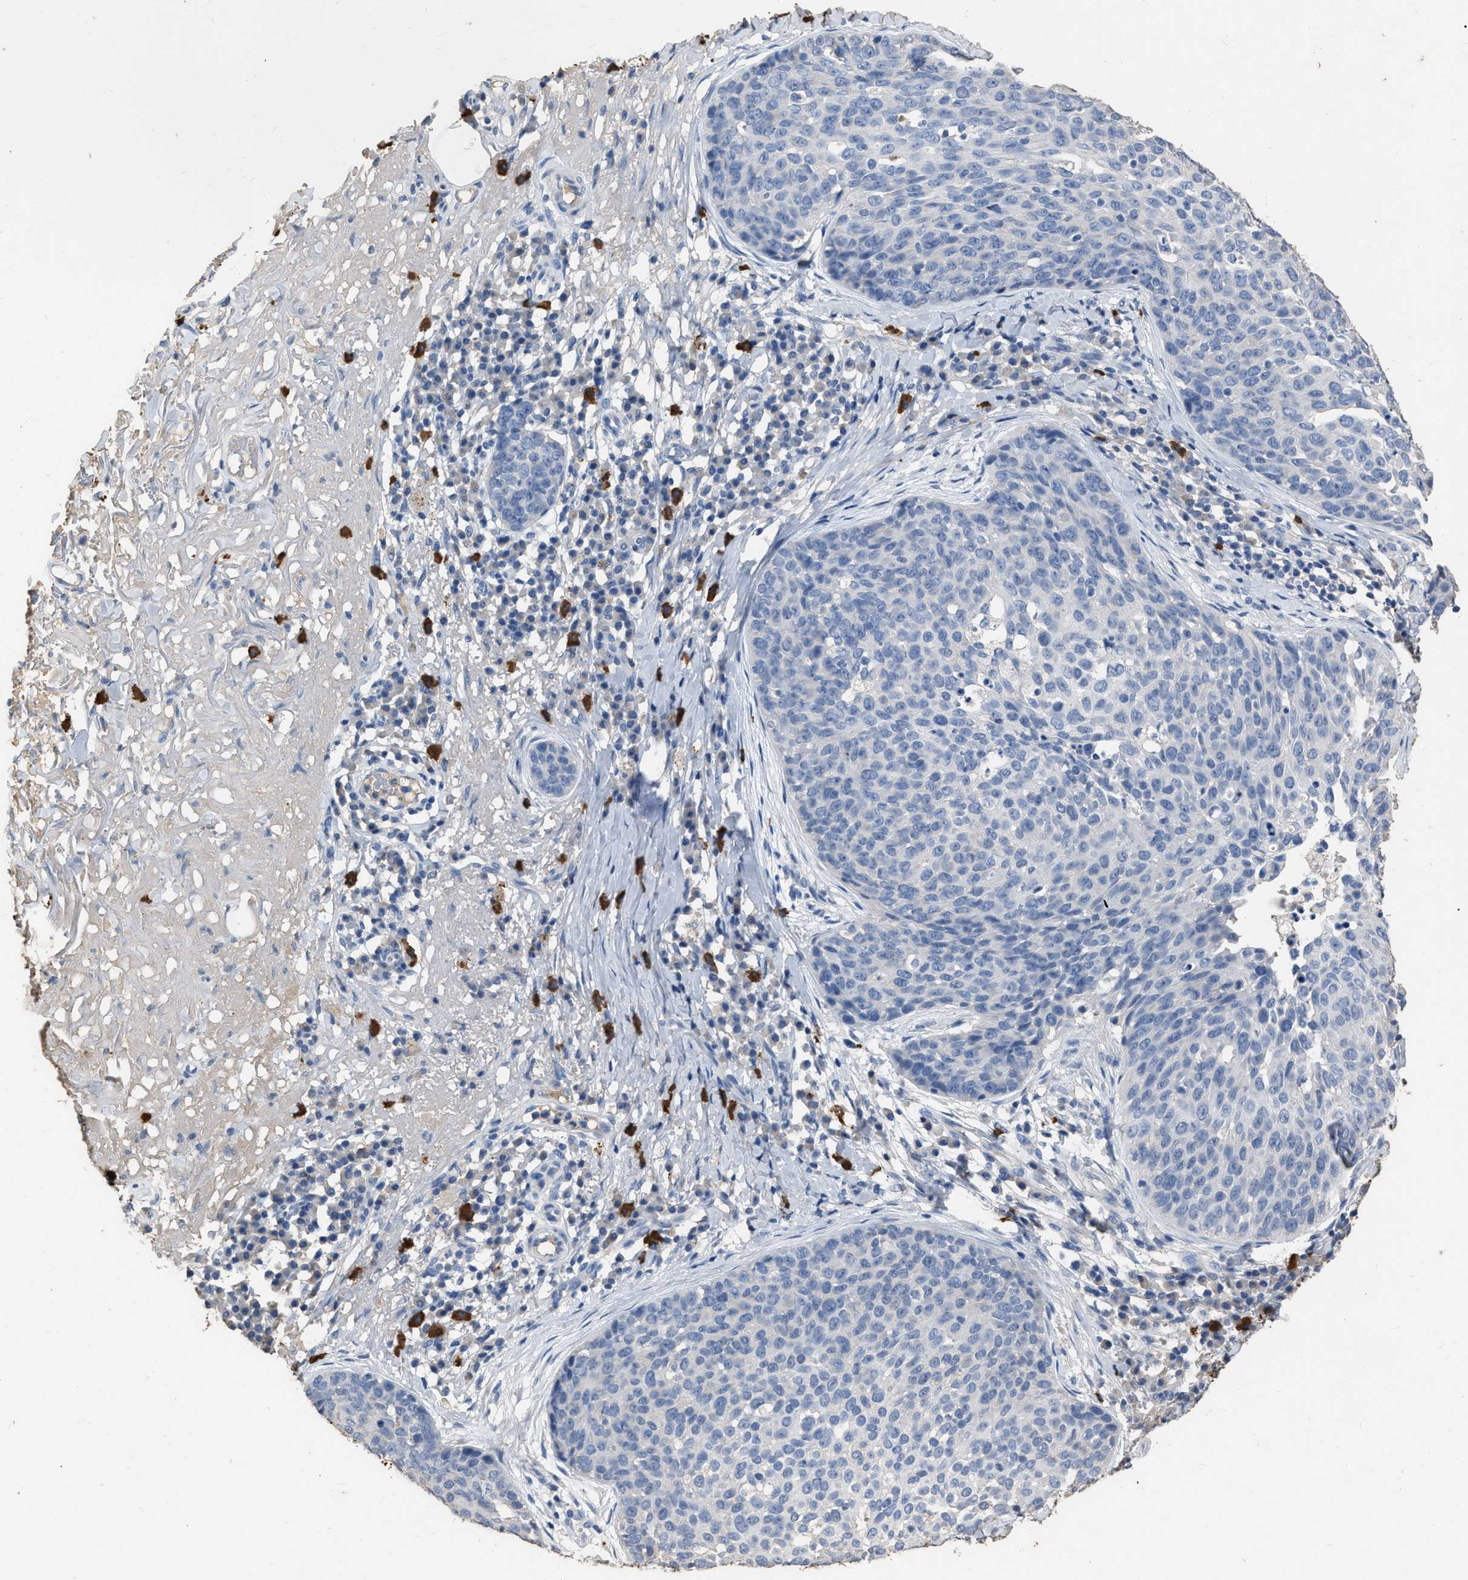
{"staining": {"intensity": "negative", "quantity": "none", "location": "none"}, "tissue": "skin cancer", "cell_type": "Tumor cells", "image_type": "cancer", "snomed": [{"axis": "morphology", "description": "Squamous cell carcinoma in situ, NOS"}, {"axis": "morphology", "description": "Squamous cell carcinoma, NOS"}, {"axis": "topography", "description": "Skin"}], "caption": "There is no significant positivity in tumor cells of skin cancer. The staining was performed using DAB to visualize the protein expression in brown, while the nuclei were stained in blue with hematoxylin (Magnification: 20x).", "gene": "HABP2", "patient": {"sex": "male", "age": 93}}